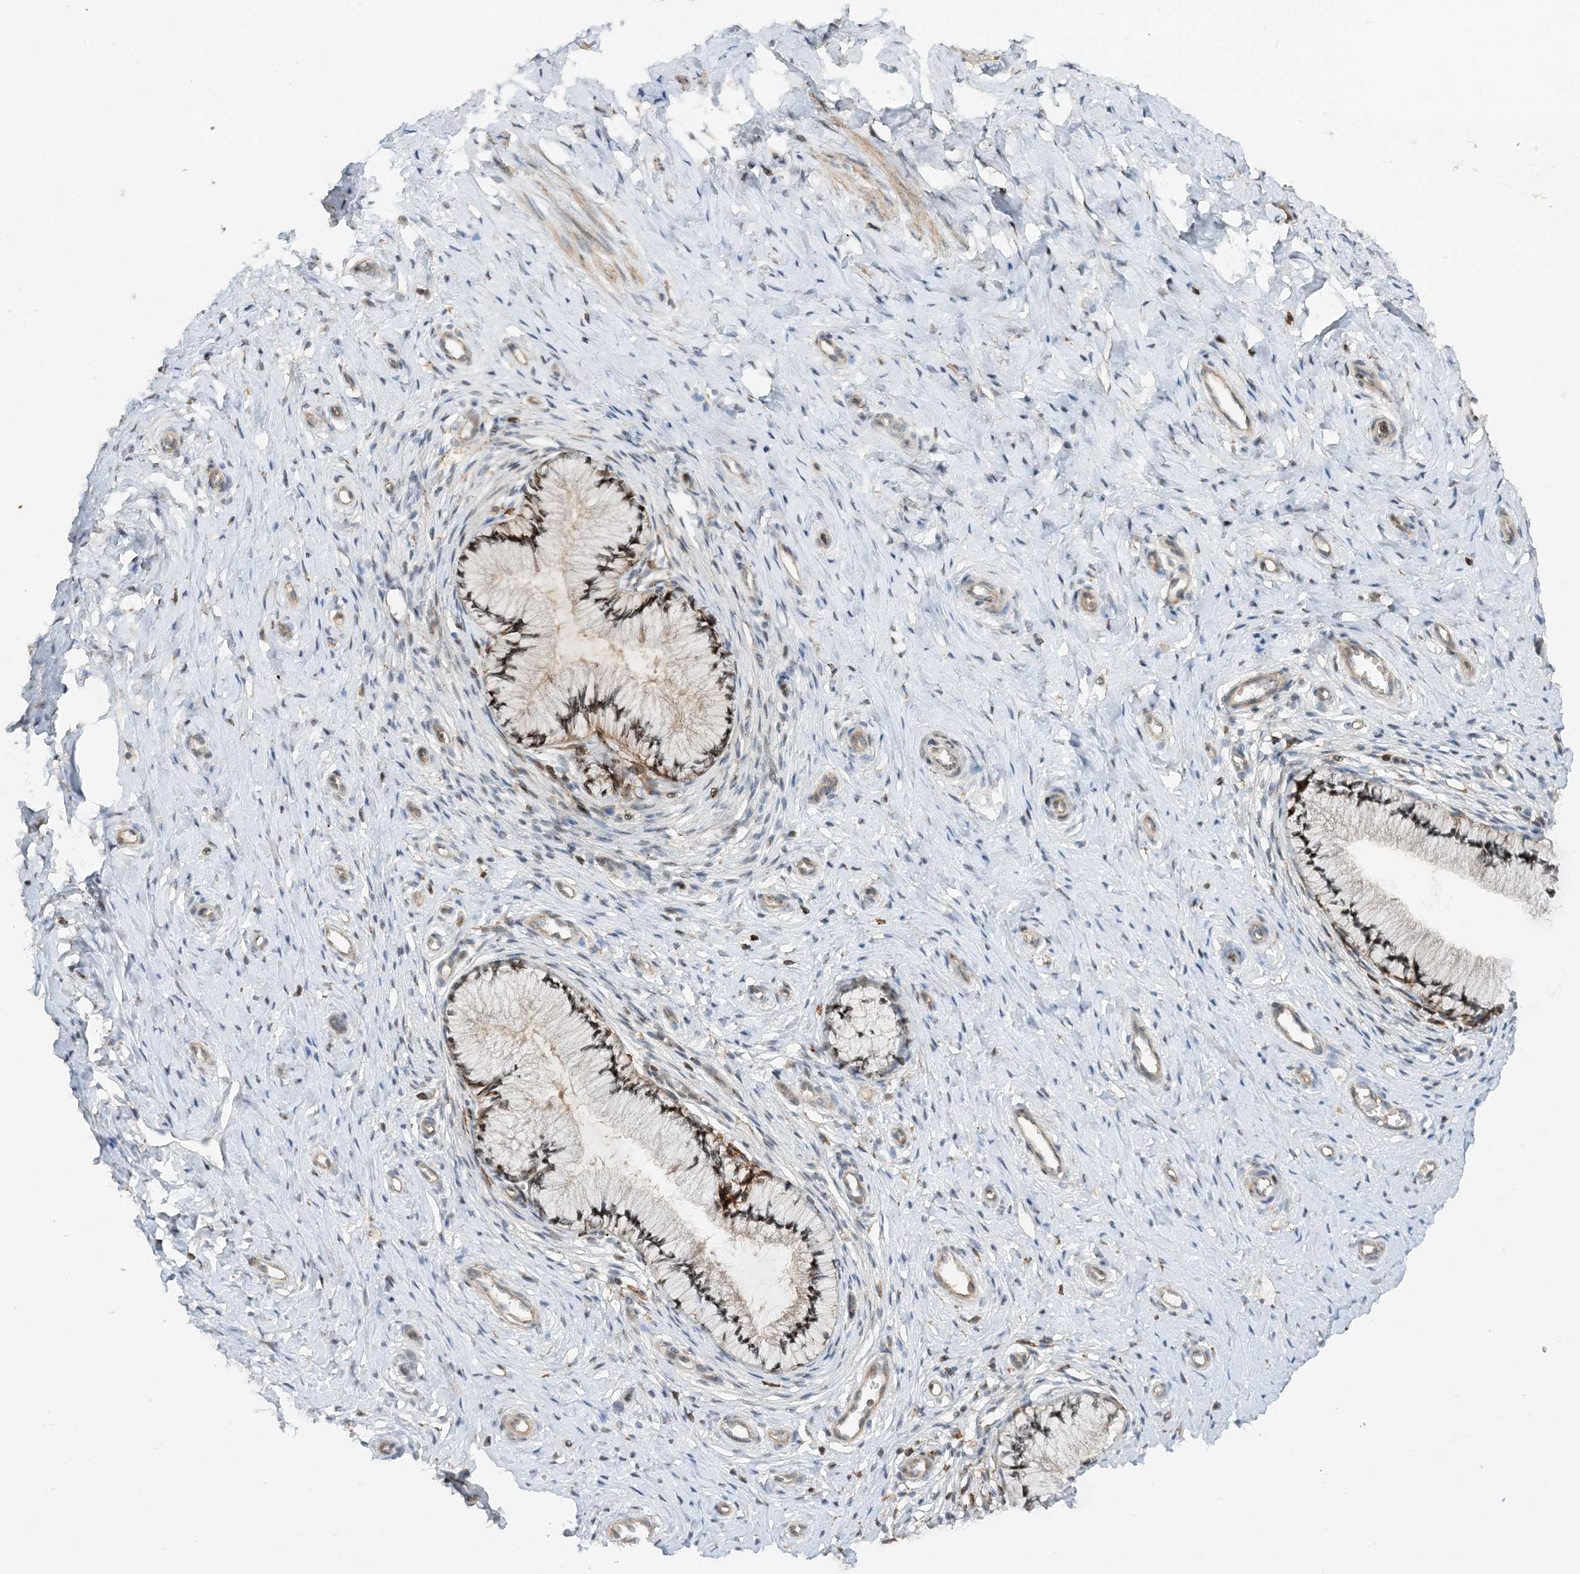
{"staining": {"intensity": "moderate", "quantity": ">75%", "location": "nuclear"}, "tissue": "cervix", "cell_type": "Glandular cells", "image_type": "normal", "snomed": [{"axis": "morphology", "description": "Normal tissue, NOS"}, {"axis": "topography", "description": "Cervix"}], "caption": "Normal cervix demonstrates moderate nuclear positivity in about >75% of glandular cells, visualized by immunohistochemistry.", "gene": "TATDN3", "patient": {"sex": "female", "age": 36}}